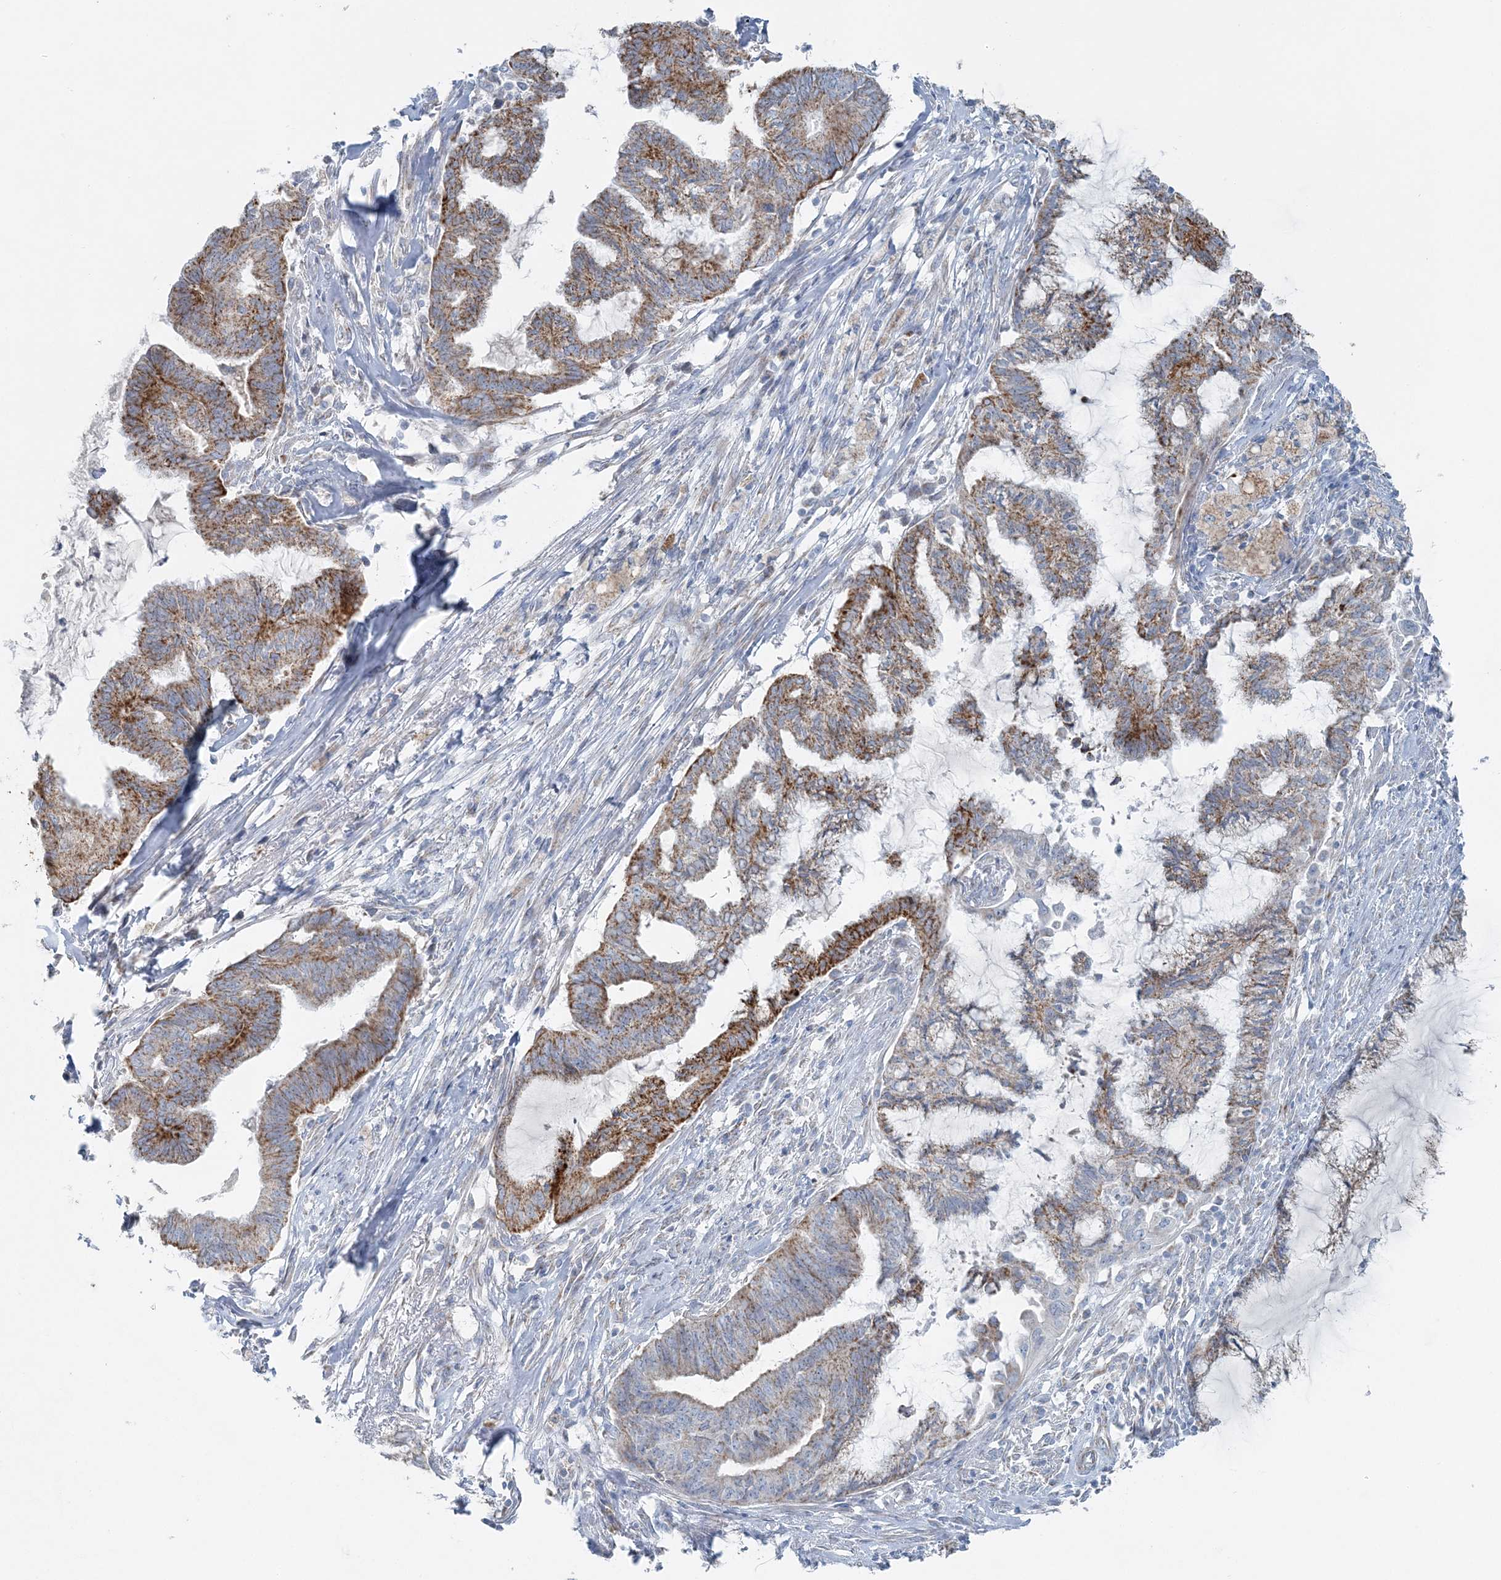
{"staining": {"intensity": "moderate", "quantity": ">75%", "location": "cytoplasmic/membranous"}, "tissue": "endometrial cancer", "cell_type": "Tumor cells", "image_type": "cancer", "snomed": [{"axis": "morphology", "description": "Adenocarcinoma, NOS"}, {"axis": "topography", "description": "Endometrium"}], "caption": "Endometrial cancer (adenocarcinoma) was stained to show a protein in brown. There is medium levels of moderate cytoplasmic/membranous expression in about >75% of tumor cells.", "gene": "PCCB", "patient": {"sex": "female", "age": 86}}